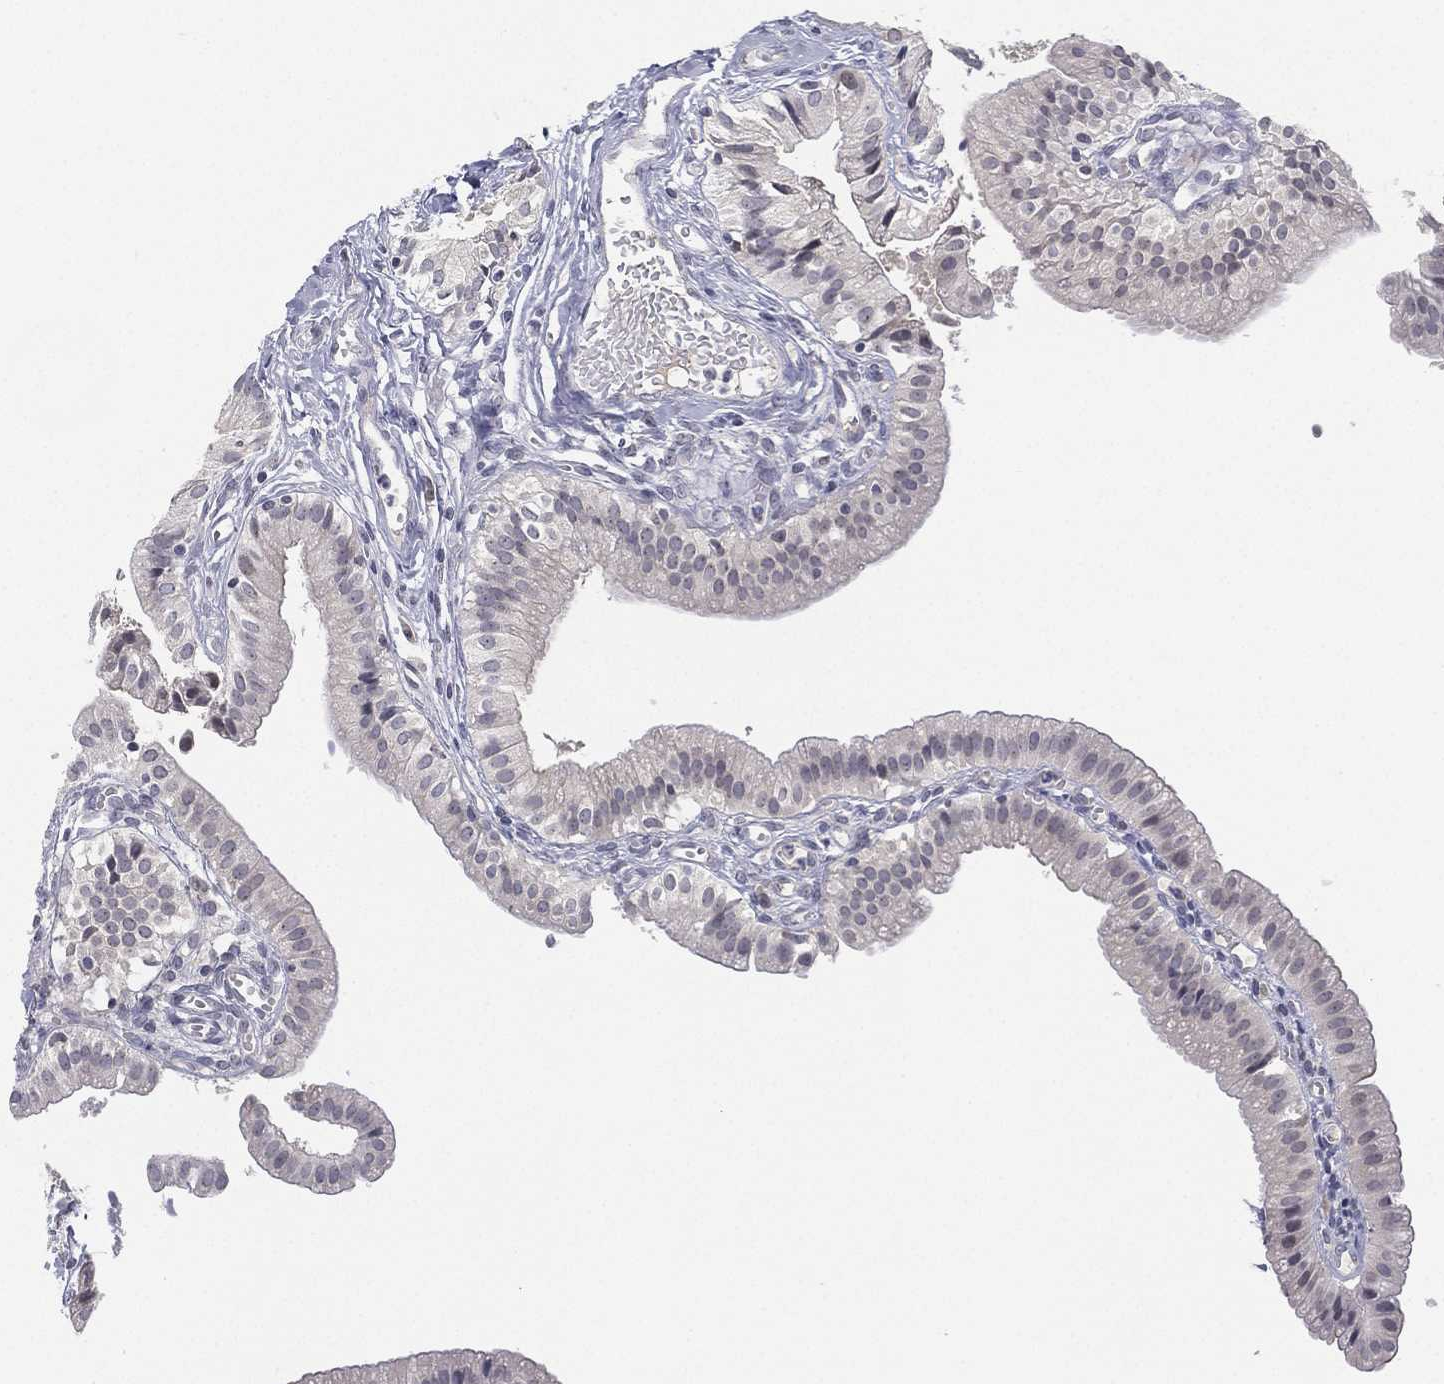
{"staining": {"intensity": "negative", "quantity": "none", "location": "none"}, "tissue": "gallbladder", "cell_type": "Glandular cells", "image_type": "normal", "snomed": [{"axis": "morphology", "description": "Normal tissue, NOS"}, {"axis": "topography", "description": "Gallbladder"}], "caption": "This photomicrograph is of benign gallbladder stained with immunohistochemistry (IHC) to label a protein in brown with the nuclei are counter-stained blue. There is no positivity in glandular cells. Nuclei are stained in blue.", "gene": "MS4A8", "patient": {"sex": "female", "age": 47}}